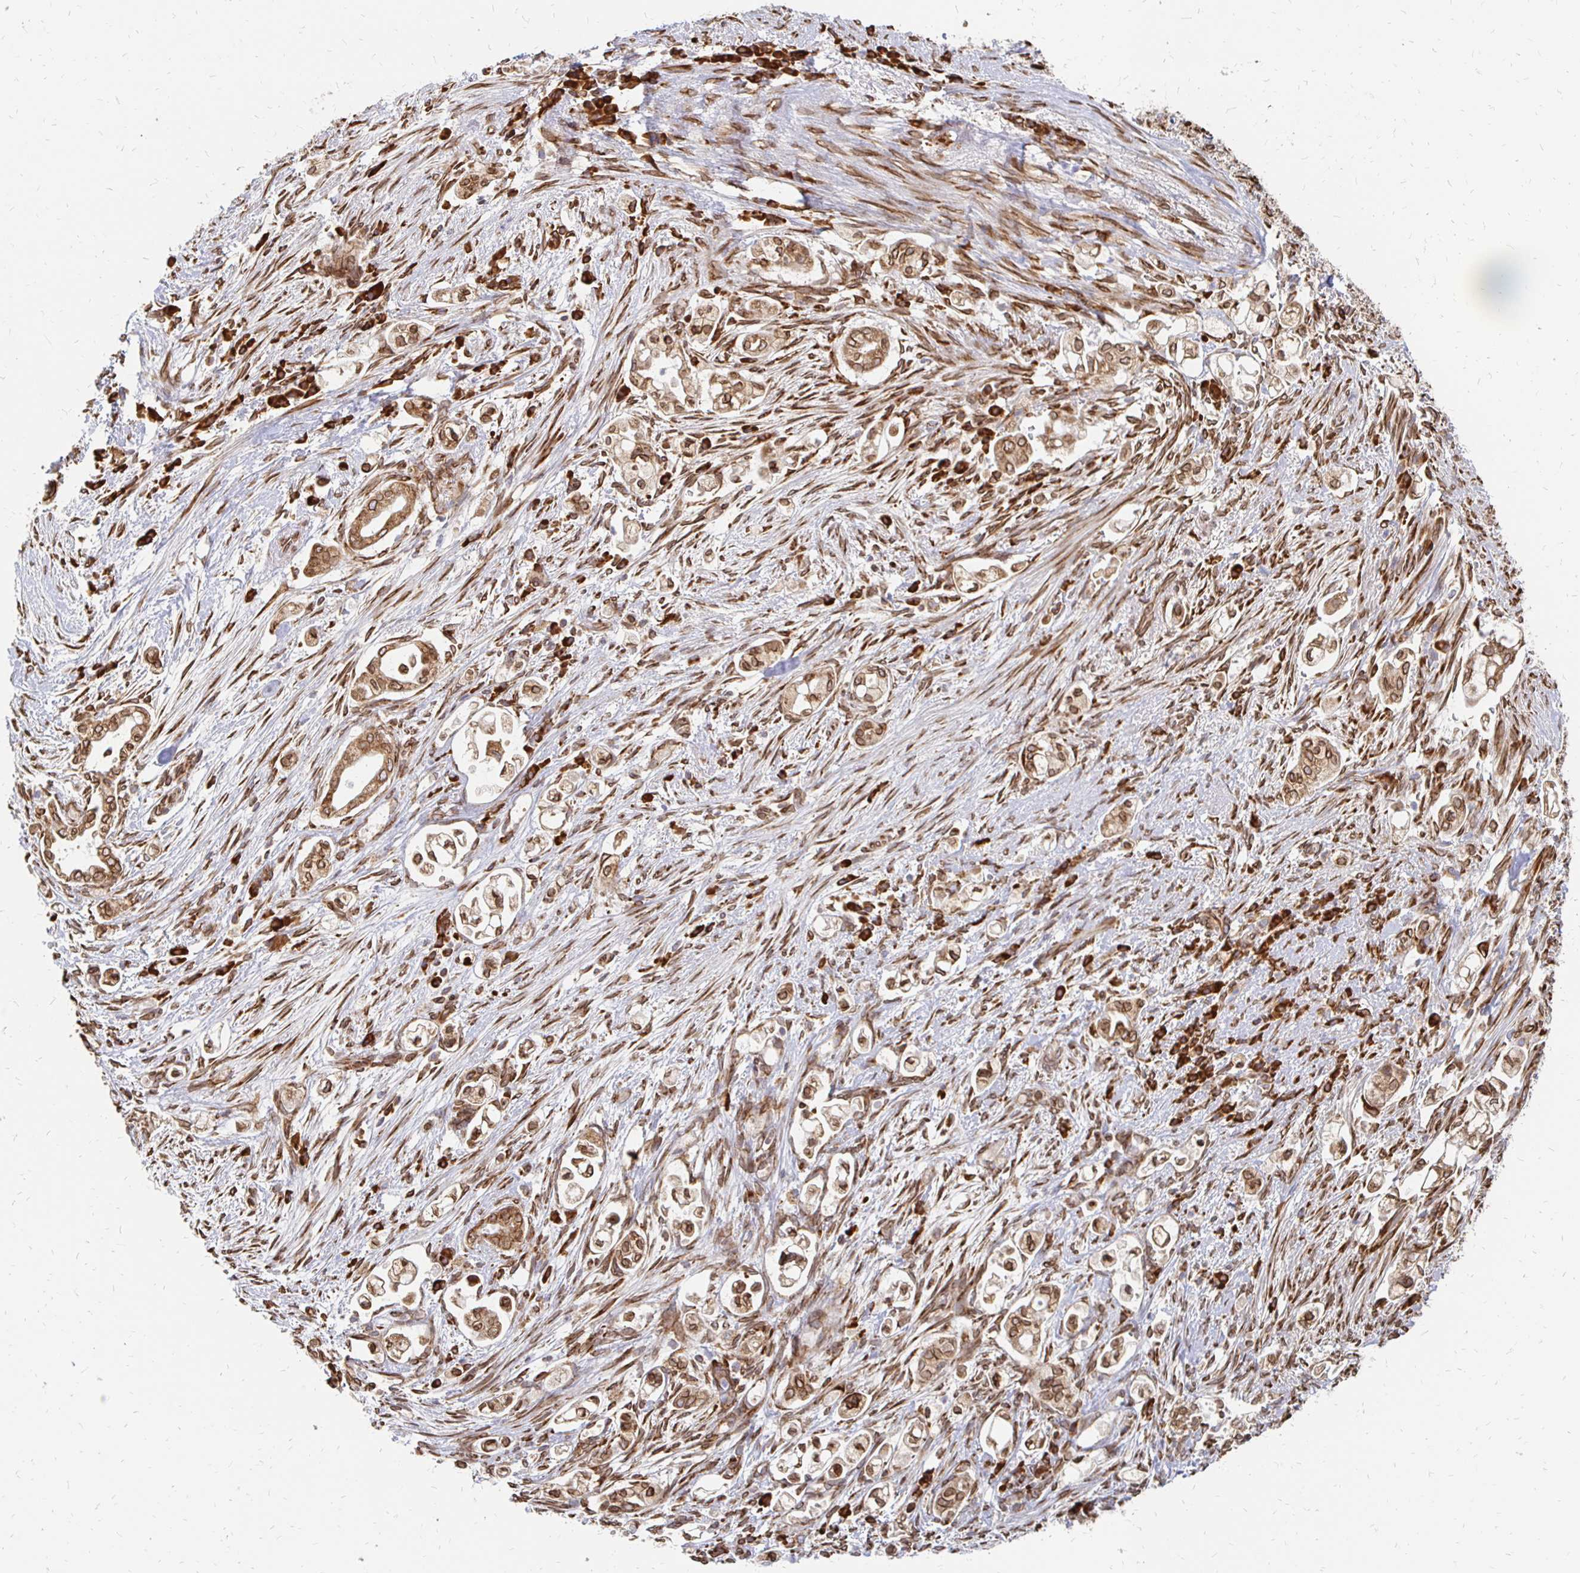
{"staining": {"intensity": "strong", "quantity": ">75%", "location": "cytoplasmic/membranous,nuclear"}, "tissue": "pancreatic cancer", "cell_type": "Tumor cells", "image_type": "cancer", "snomed": [{"axis": "morphology", "description": "Adenocarcinoma, NOS"}, {"axis": "topography", "description": "Pancreas"}], "caption": "Strong cytoplasmic/membranous and nuclear positivity is identified in approximately >75% of tumor cells in pancreatic cancer (adenocarcinoma).", "gene": "PELI3", "patient": {"sex": "female", "age": 69}}